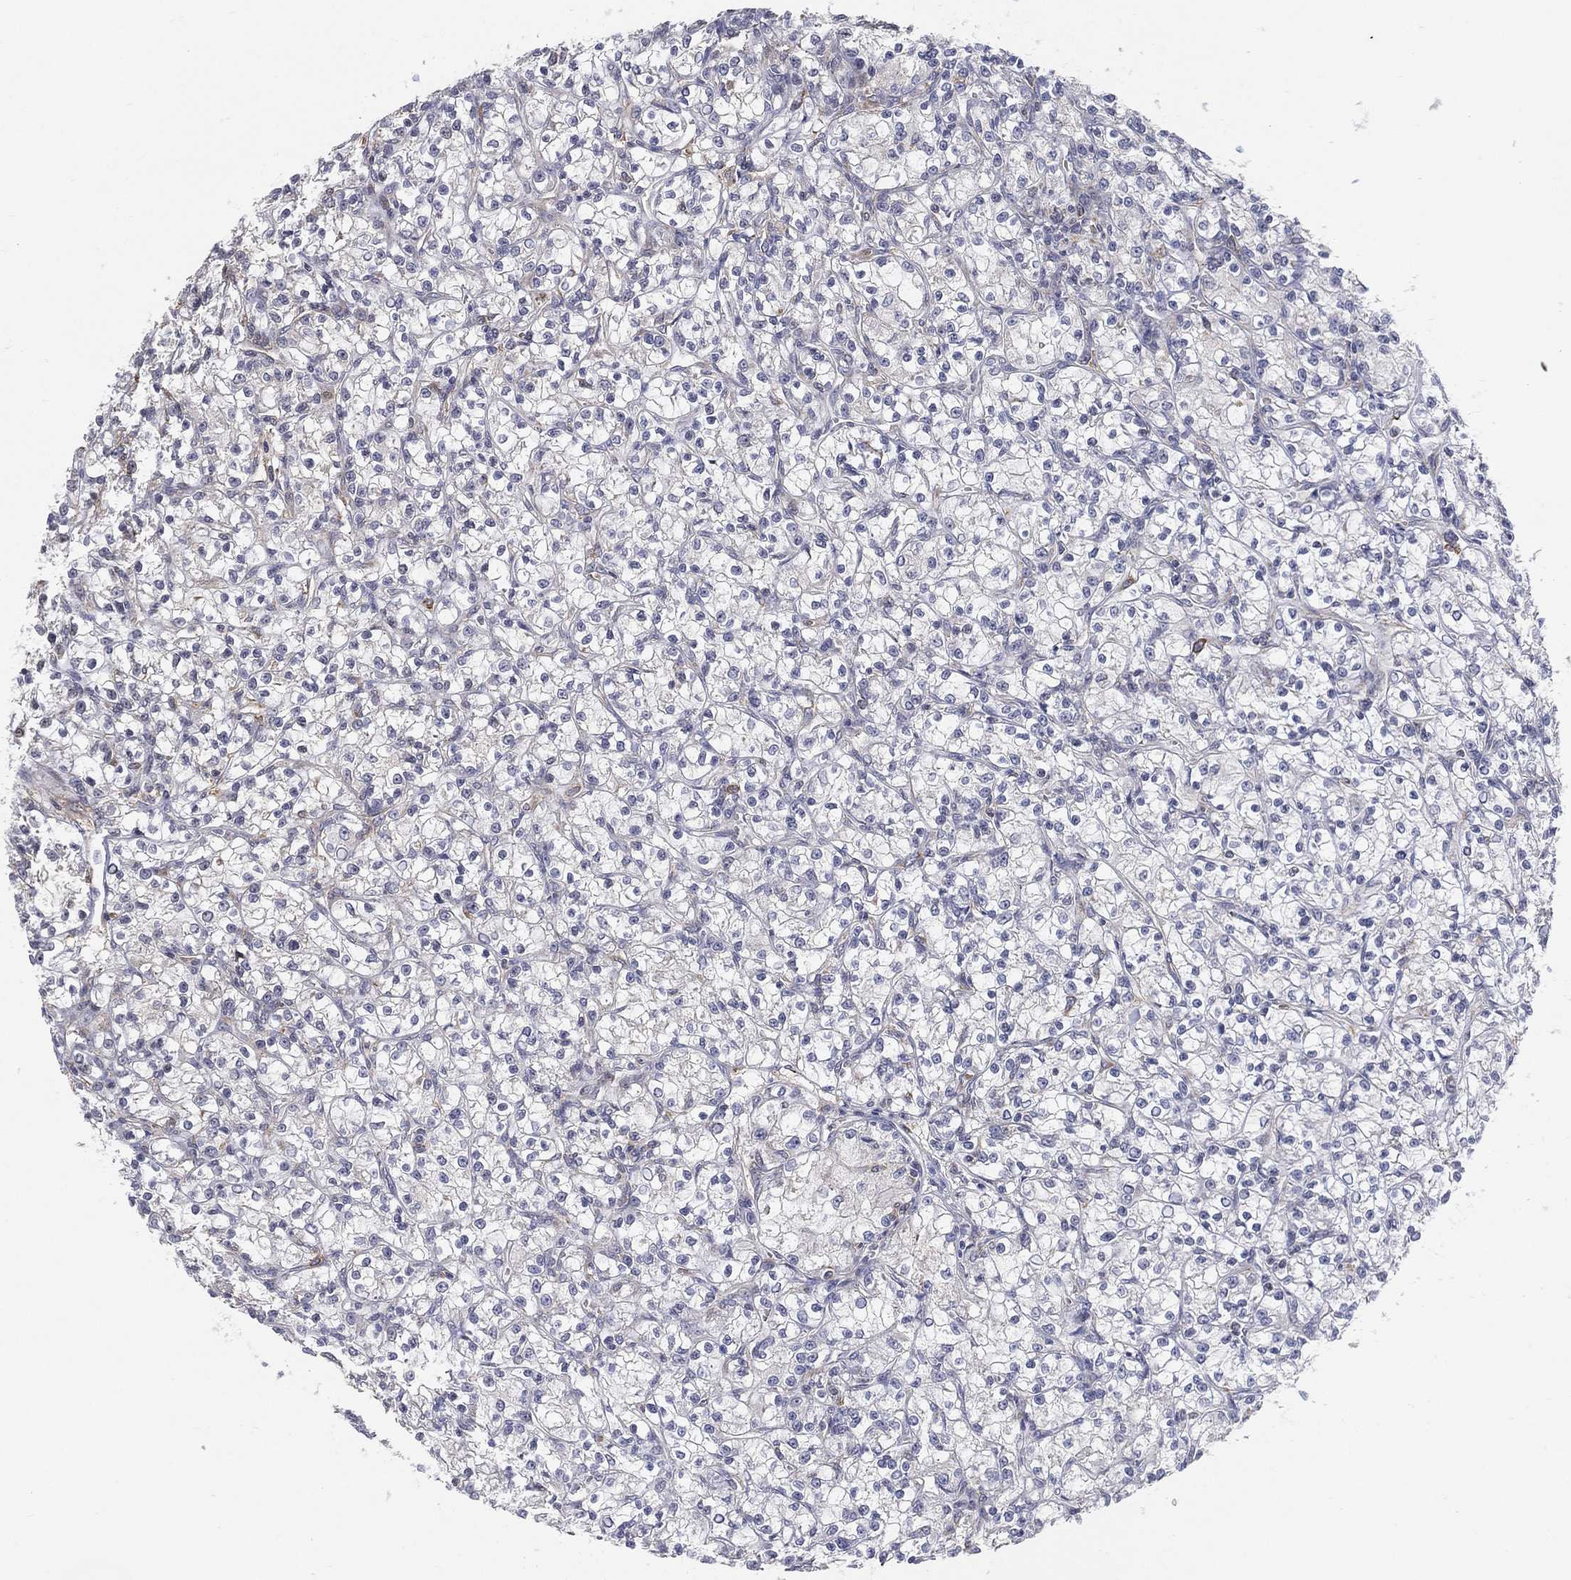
{"staining": {"intensity": "negative", "quantity": "none", "location": "none"}, "tissue": "renal cancer", "cell_type": "Tumor cells", "image_type": "cancer", "snomed": [{"axis": "morphology", "description": "Adenocarcinoma, NOS"}, {"axis": "topography", "description": "Kidney"}], "caption": "Tumor cells are negative for protein expression in human adenocarcinoma (renal).", "gene": "TMTC4", "patient": {"sex": "female", "age": 59}}